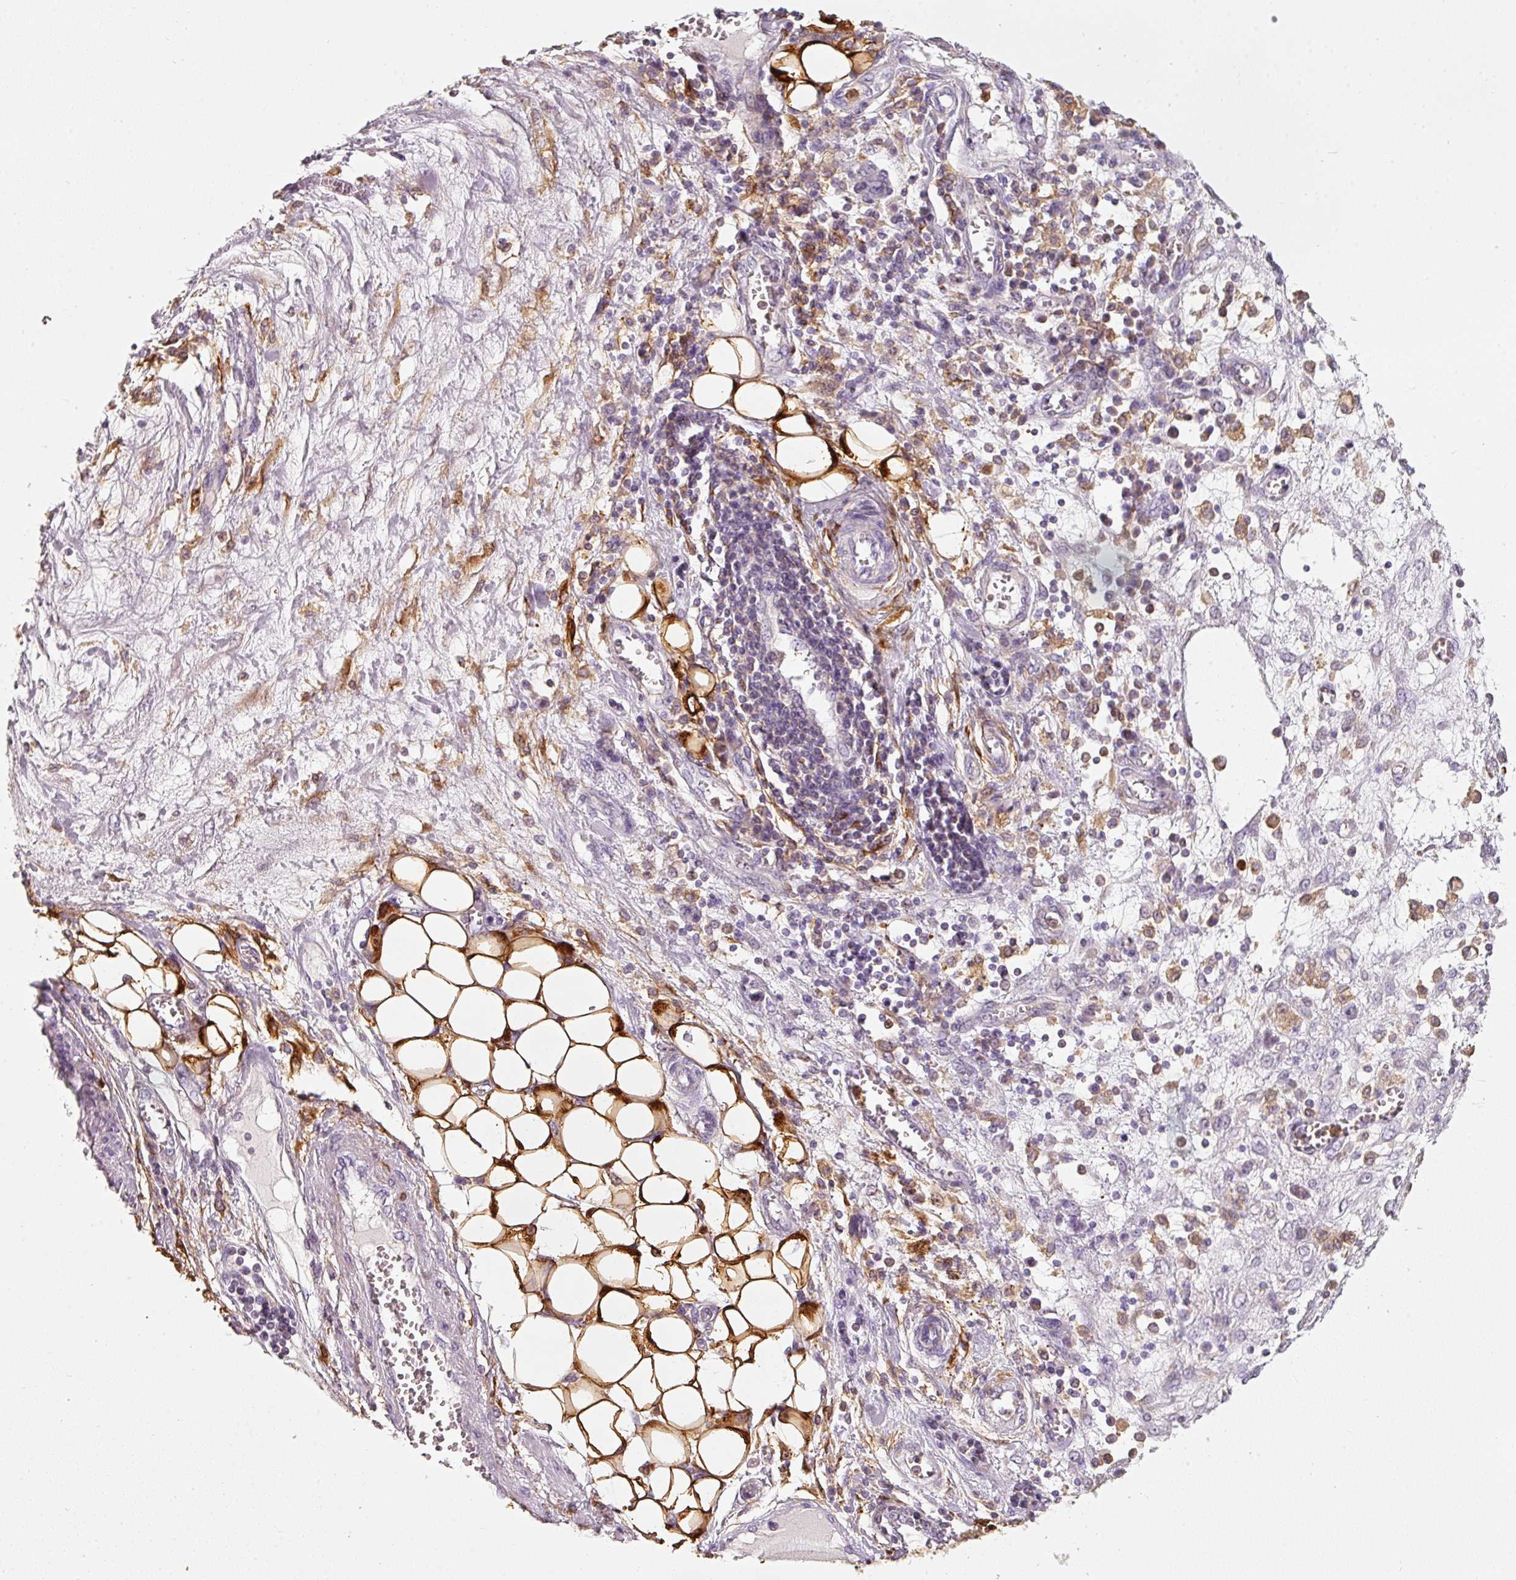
{"staining": {"intensity": "negative", "quantity": "none", "location": "none"}, "tissue": "ovarian cancer", "cell_type": "Tumor cells", "image_type": "cancer", "snomed": [{"axis": "morphology", "description": "Cystadenocarcinoma, serous, NOS"}, {"axis": "topography", "description": "Soft tissue"}, {"axis": "topography", "description": "Ovary"}], "caption": "Tumor cells show no significant protein staining in ovarian serous cystadenocarcinoma.", "gene": "IQGAP2", "patient": {"sex": "female", "age": 57}}